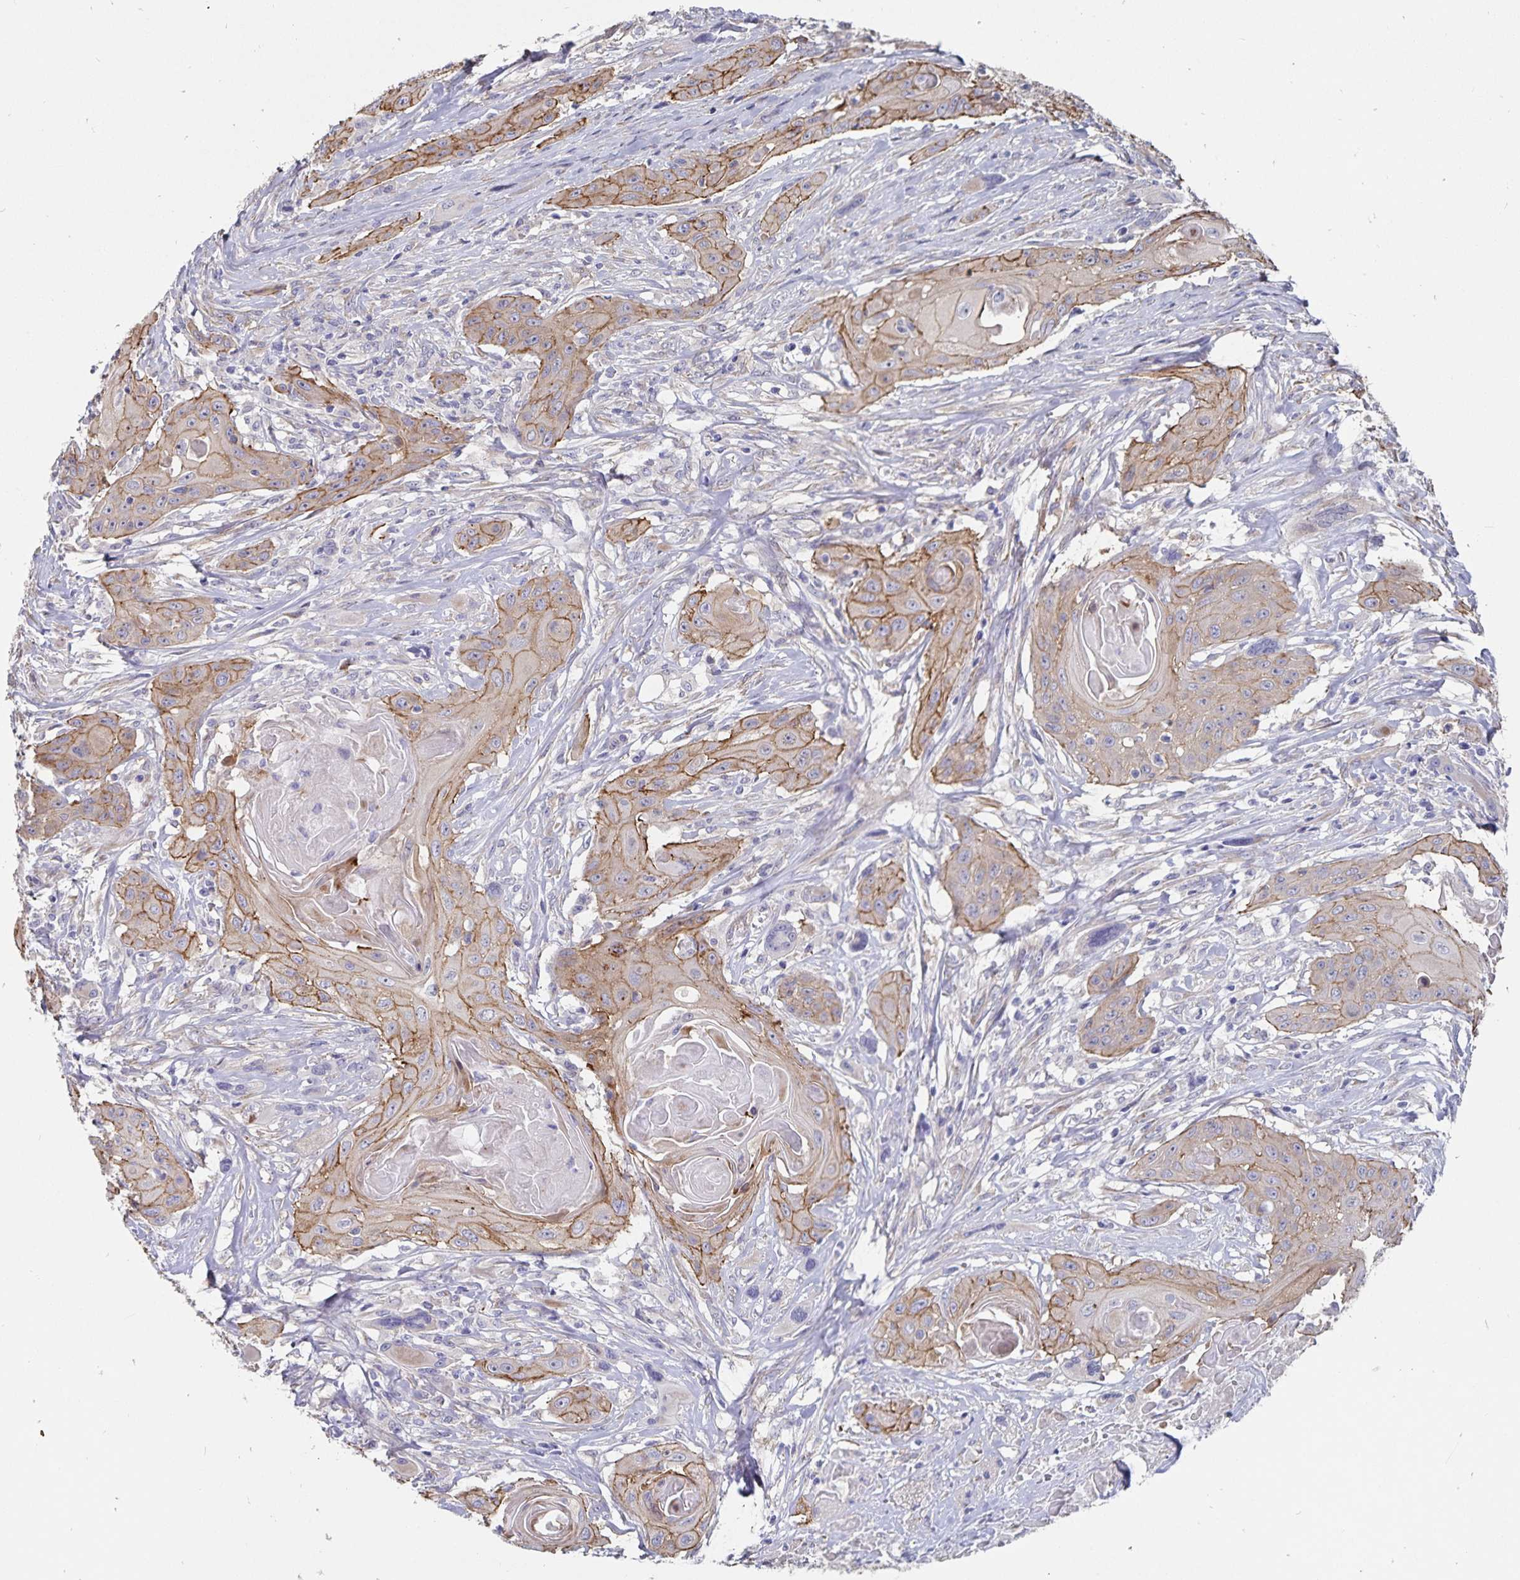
{"staining": {"intensity": "moderate", "quantity": ">75%", "location": "cytoplasmic/membranous"}, "tissue": "head and neck cancer", "cell_type": "Tumor cells", "image_type": "cancer", "snomed": [{"axis": "morphology", "description": "Squamous cell carcinoma, NOS"}, {"axis": "topography", "description": "Oral tissue"}, {"axis": "topography", "description": "Head-Neck"}, {"axis": "topography", "description": "Neck, NOS"}], "caption": "Immunohistochemistry histopathology image of neoplastic tissue: head and neck cancer stained using immunohistochemistry (IHC) reveals medium levels of moderate protein expression localized specifically in the cytoplasmic/membranous of tumor cells, appearing as a cytoplasmic/membranous brown color.", "gene": "SSTR1", "patient": {"sex": "female", "age": 55}}